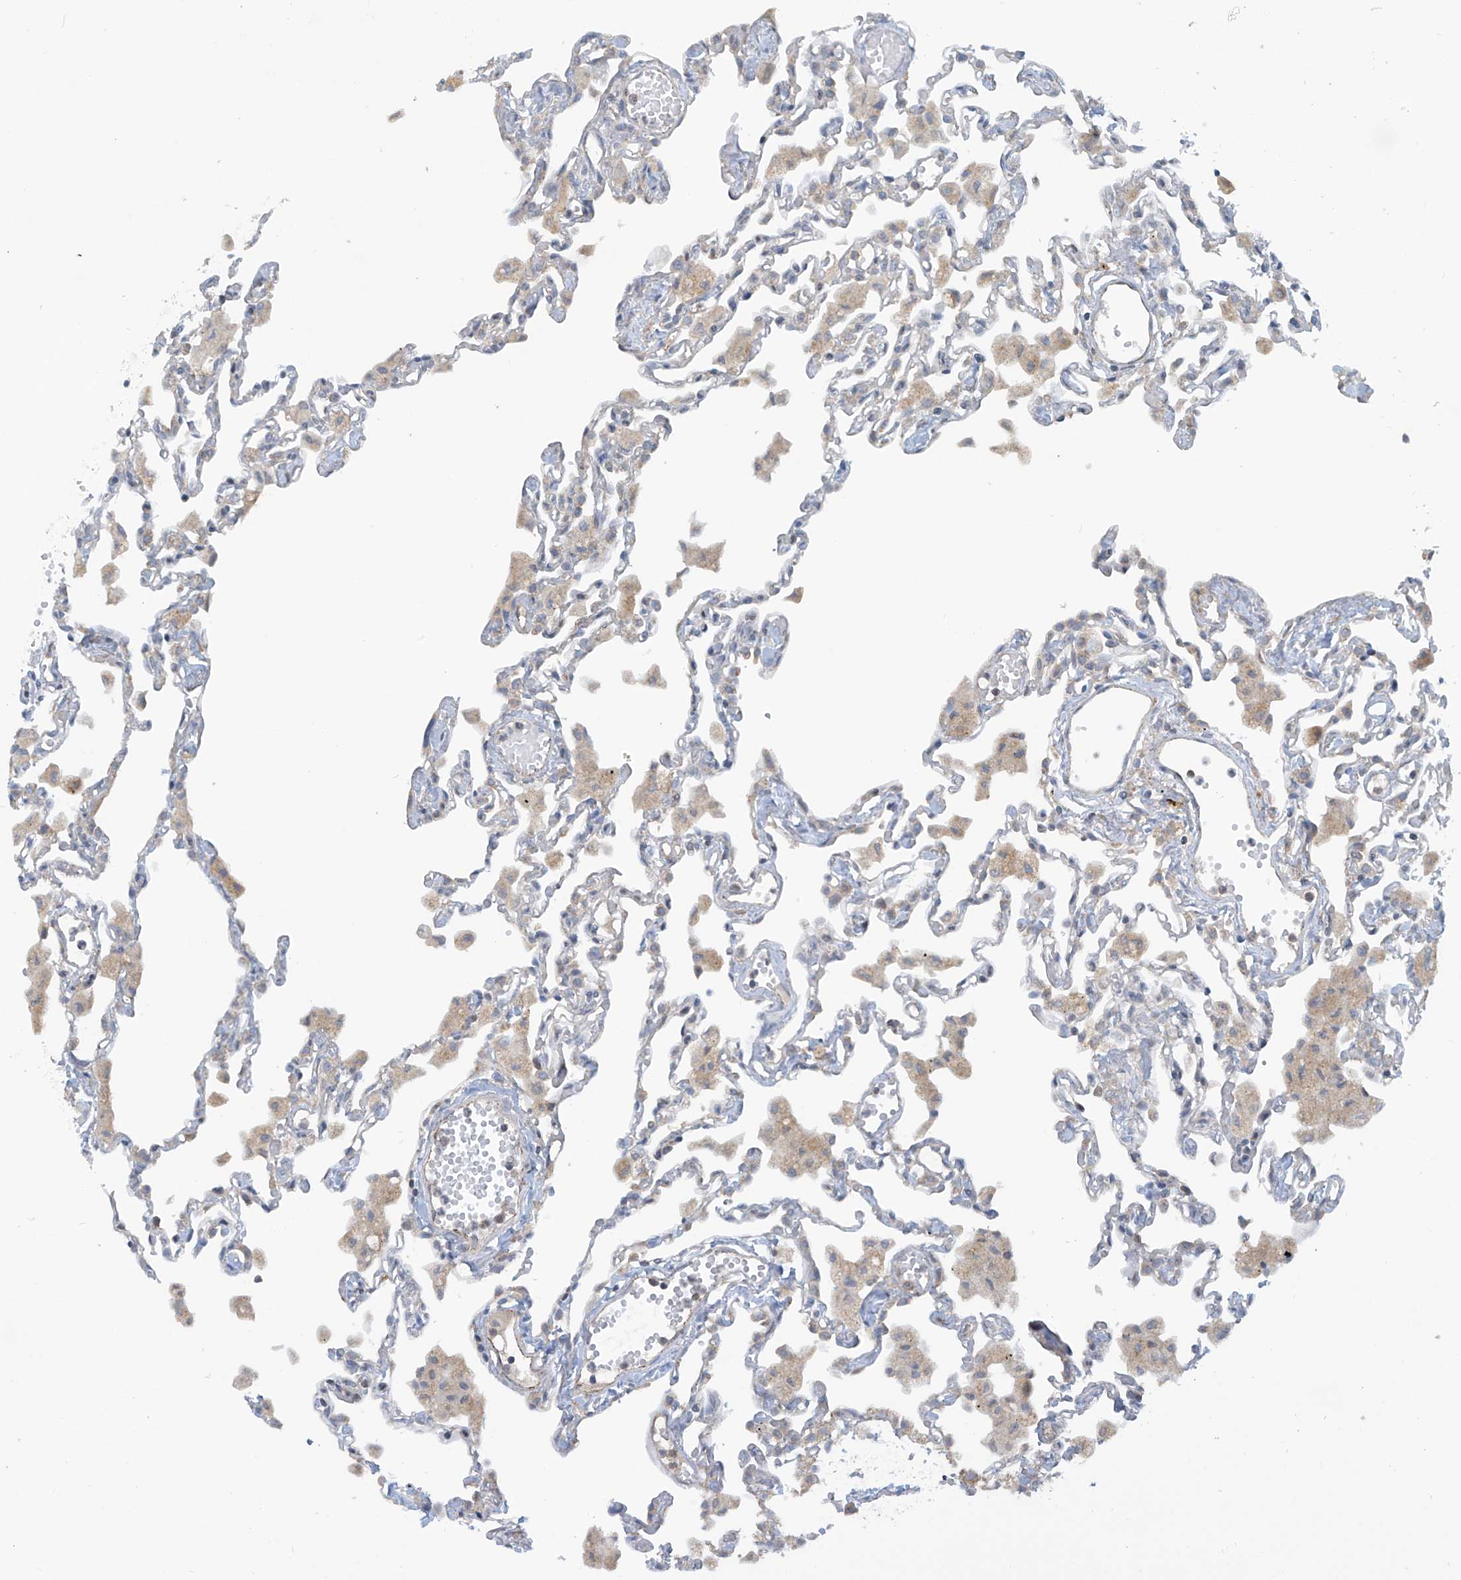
{"staining": {"intensity": "weak", "quantity": "<25%", "location": "cytoplasmic/membranous"}, "tissue": "lung", "cell_type": "Alveolar cells", "image_type": "normal", "snomed": [{"axis": "morphology", "description": "Normal tissue, NOS"}, {"axis": "topography", "description": "Bronchus"}, {"axis": "topography", "description": "Lung"}], "caption": "A high-resolution micrograph shows immunohistochemistry (IHC) staining of unremarkable lung, which shows no significant staining in alveolar cells. The staining is performed using DAB brown chromogen with nuclei counter-stained in using hematoxylin.", "gene": "SCGB1D2", "patient": {"sex": "female", "age": 49}}